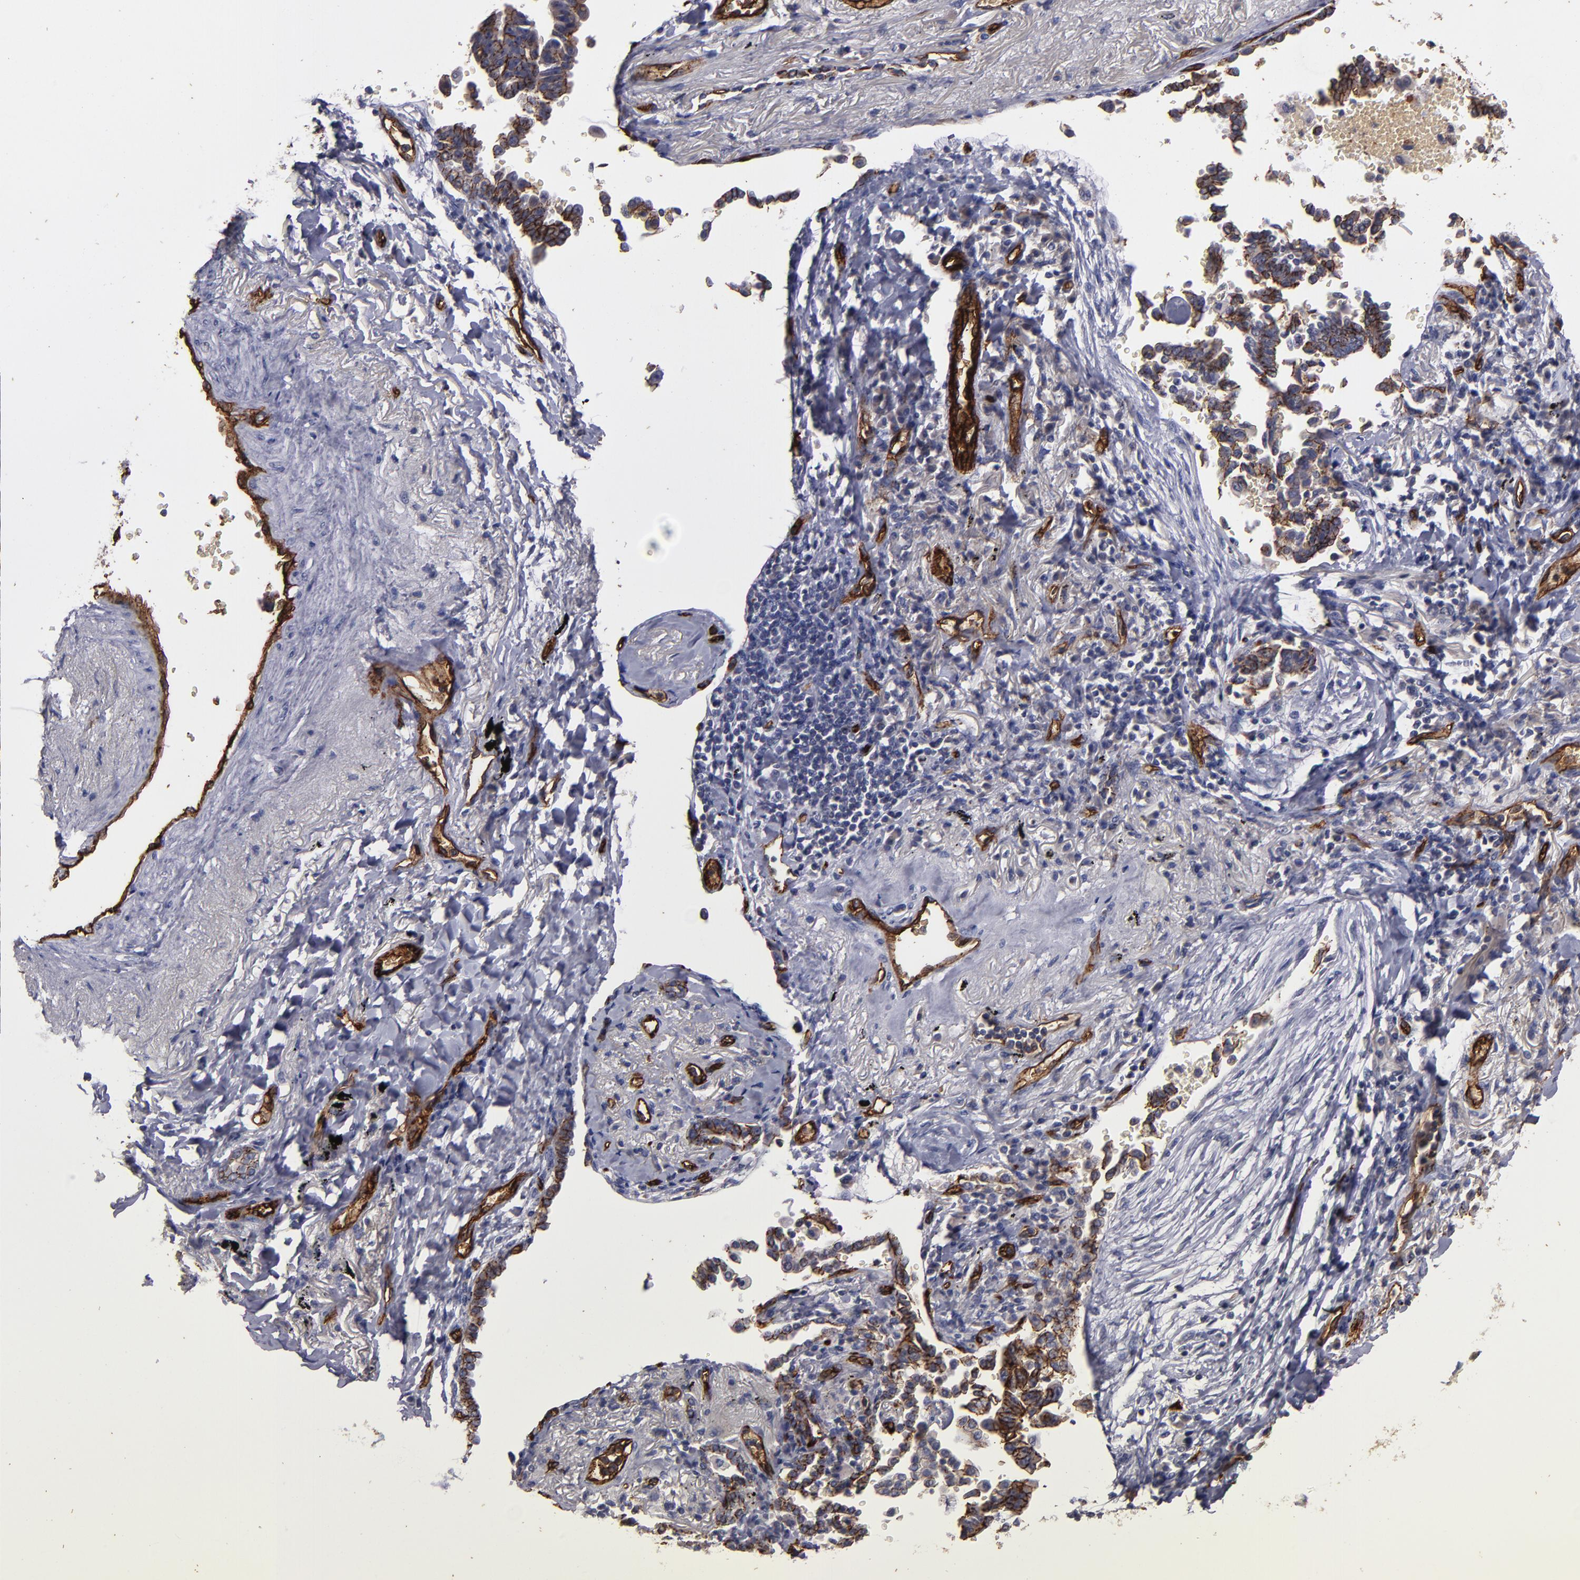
{"staining": {"intensity": "strong", "quantity": ">75%", "location": "cytoplasmic/membranous"}, "tissue": "lung cancer", "cell_type": "Tumor cells", "image_type": "cancer", "snomed": [{"axis": "morphology", "description": "Adenocarcinoma, NOS"}, {"axis": "topography", "description": "Lung"}], "caption": "Approximately >75% of tumor cells in human lung cancer display strong cytoplasmic/membranous protein positivity as visualized by brown immunohistochemical staining.", "gene": "CLDN5", "patient": {"sex": "female", "age": 64}}